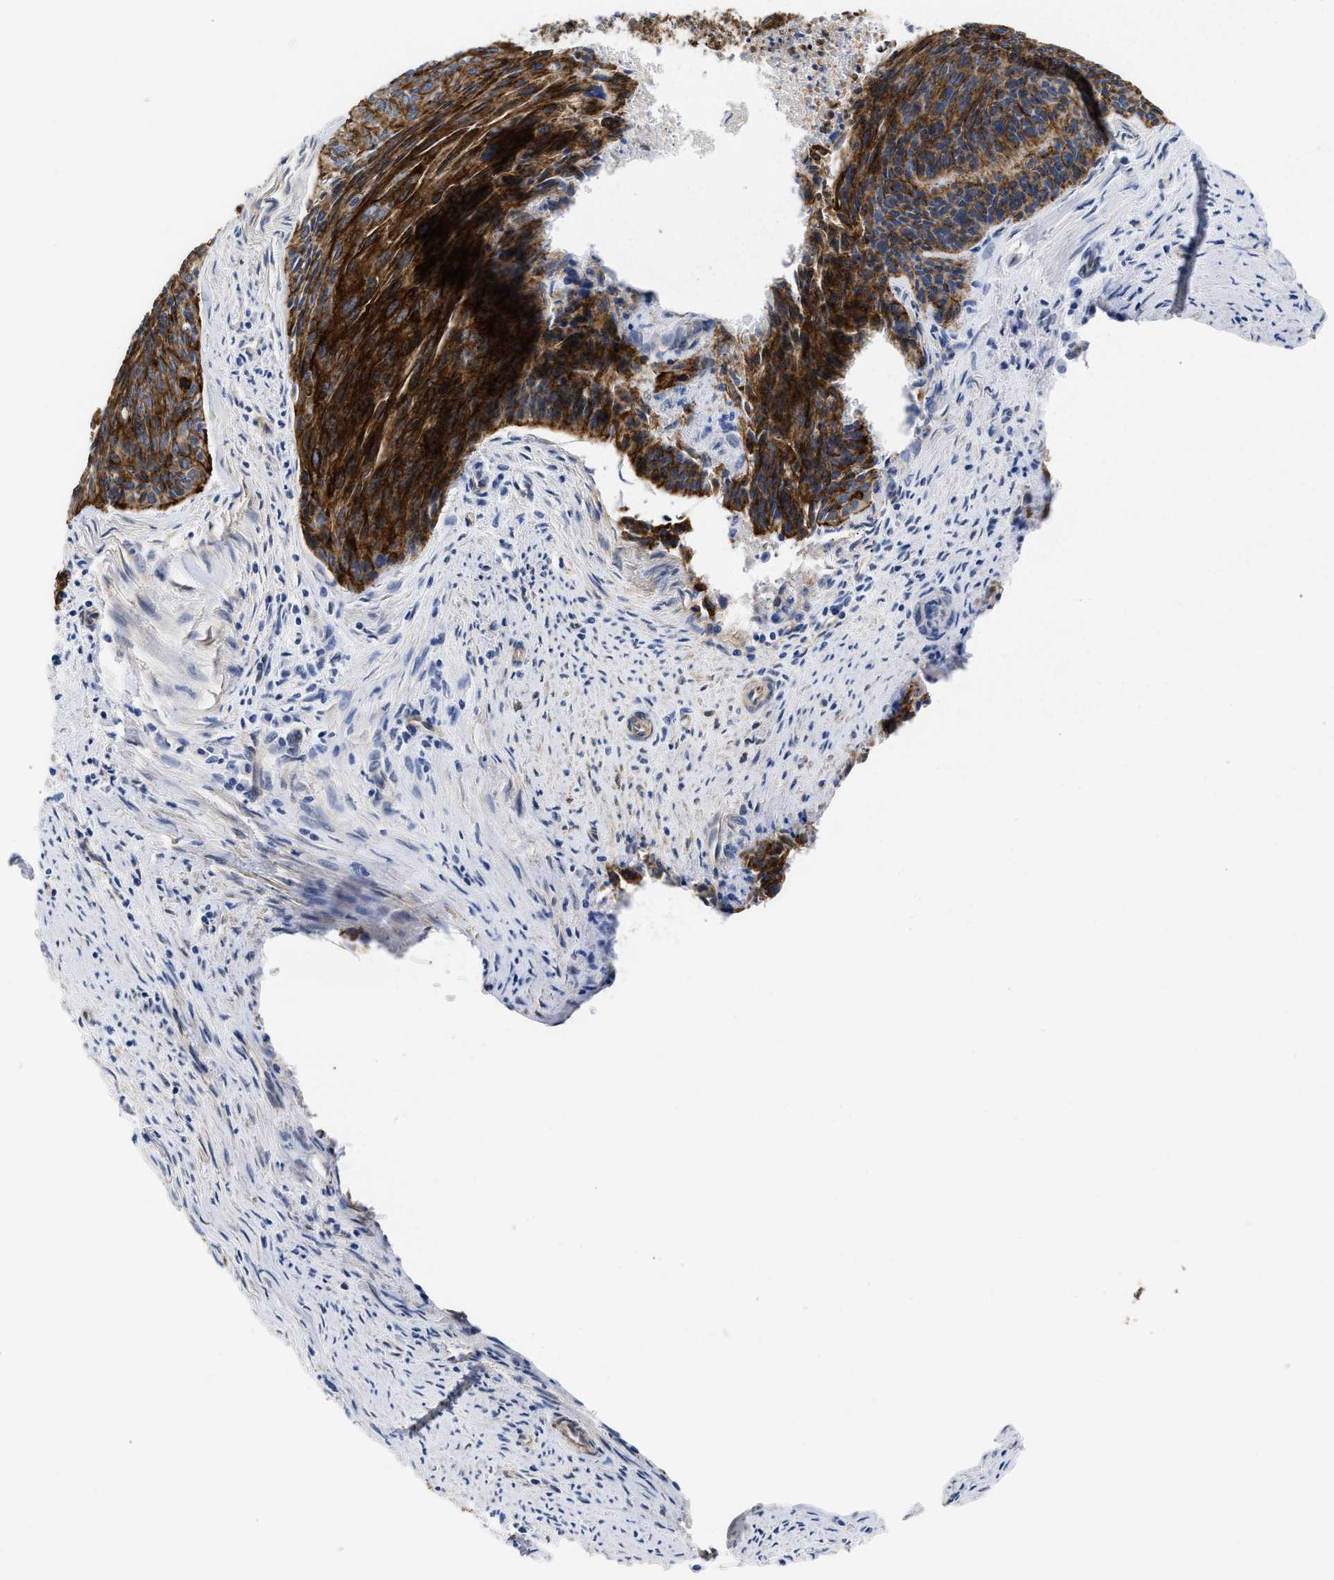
{"staining": {"intensity": "strong", "quantity": ">75%", "location": "cytoplasmic/membranous"}, "tissue": "cervical cancer", "cell_type": "Tumor cells", "image_type": "cancer", "snomed": [{"axis": "morphology", "description": "Squamous cell carcinoma, NOS"}, {"axis": "topography", "description": "Cervix"}], "caption": "Immunohistochemistry staining of cervical squamous cell carcinoma, which exhibits high levels of strong cytoplasmic/membranous expression in about >75% of tumor cells indicating strong cytoplasmic/membranous protein positivity. The staining was performed using DAB (3,3'-diaminobenzidine) (brown) for protein detection and nuclei were counterstained in hematoxylin (blue).", "gene": "TRIM29", "patient": {"sex": "female", "age": 55}}